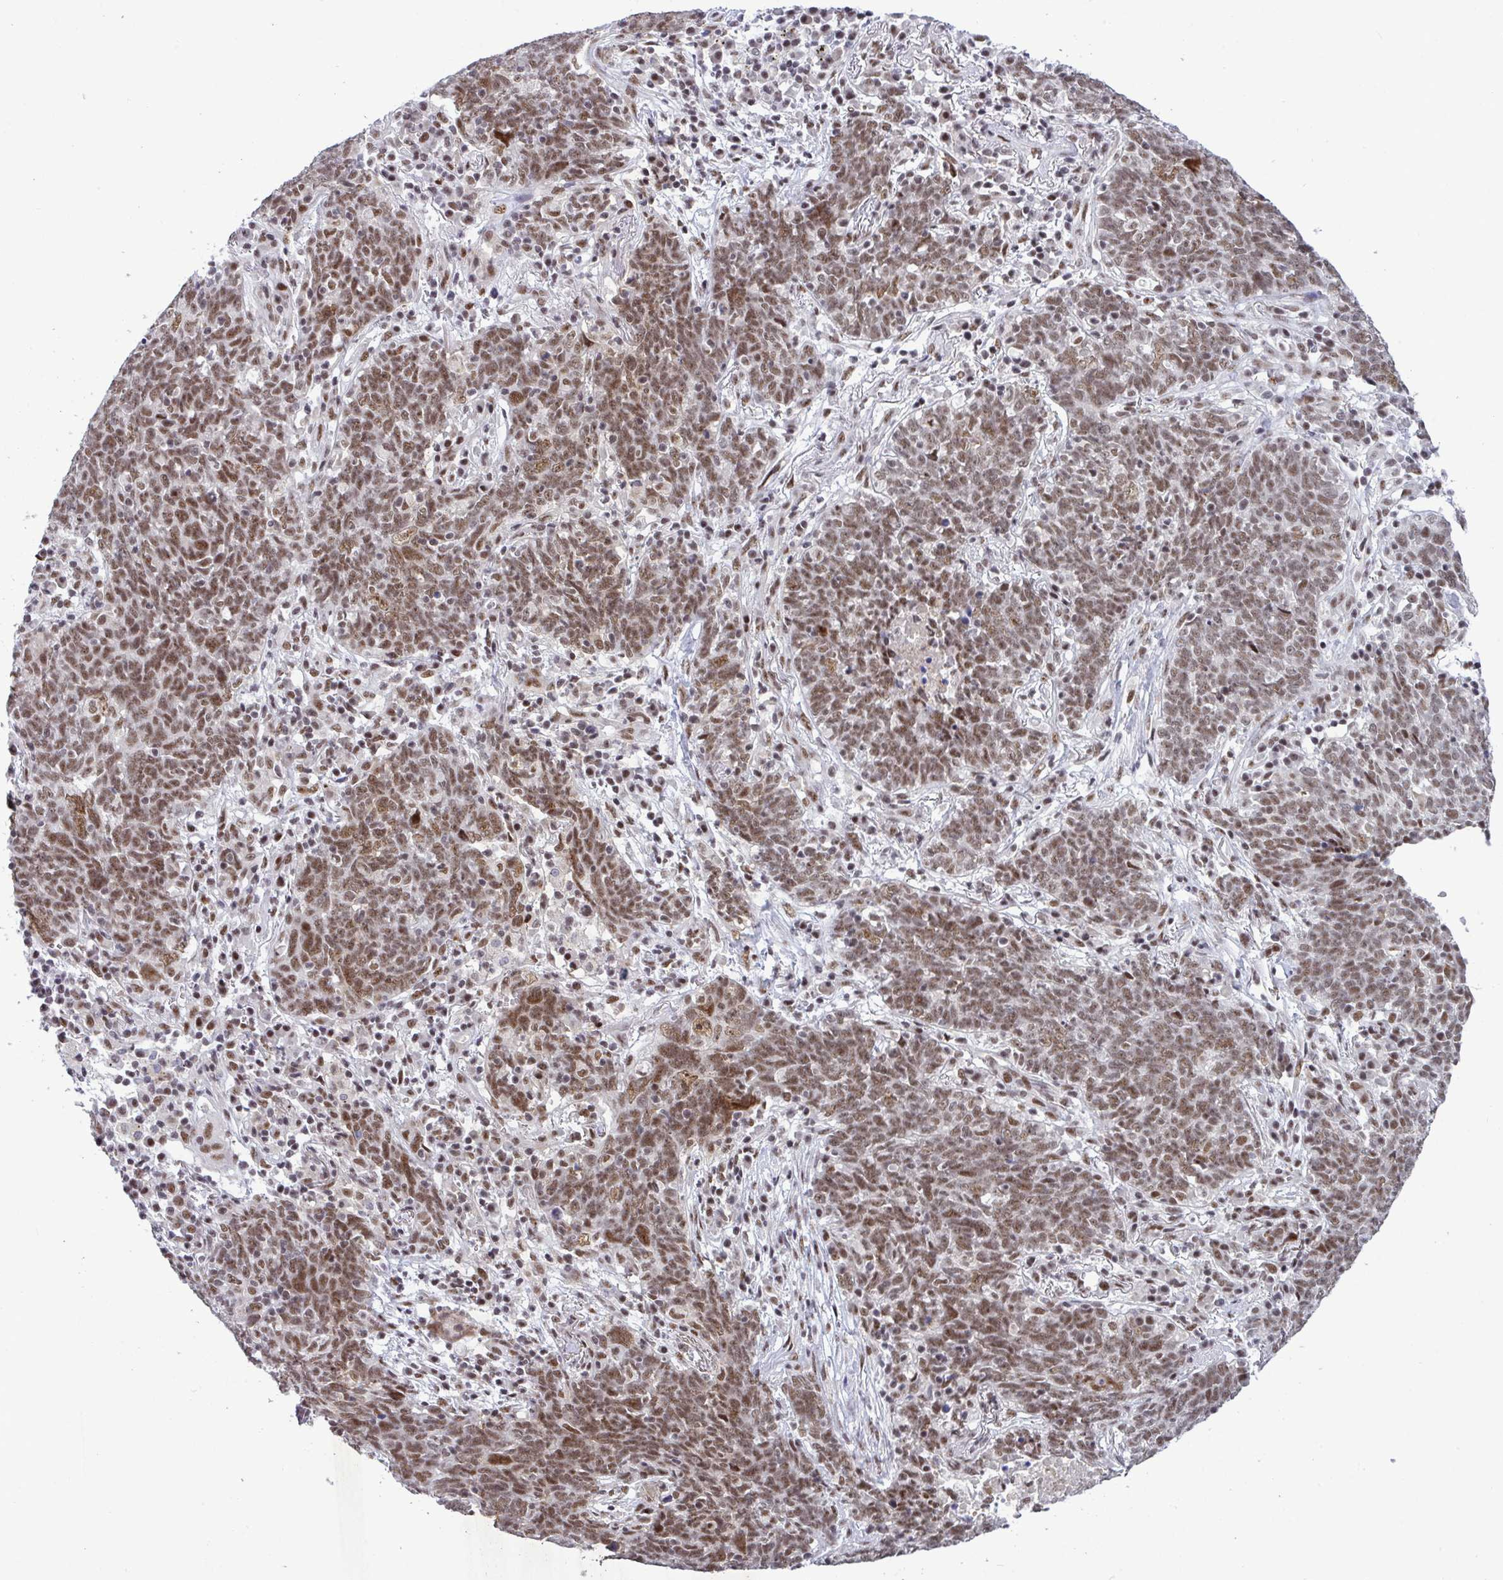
{"staining": {"intensity": "moderate", "quantity": ">75%", "location": "nuclear"}, "tissue": "lung cancer", "cell_type": "Tumor cells", "image_type": "cancer", "snomed": [{"axis": "morphology", "description": "Squamous cell carcinoma, NOS"}, {"axis": "topography", "description": "Lung"}], "caption": "The histopathology image reveals a brown stain indicating the presence of a protein in the nuclear of tumor cells in lung cancer (squamous cell carcinoma).", "gene": "WBP11", "patient": {"sex": "female", "age": 72}}